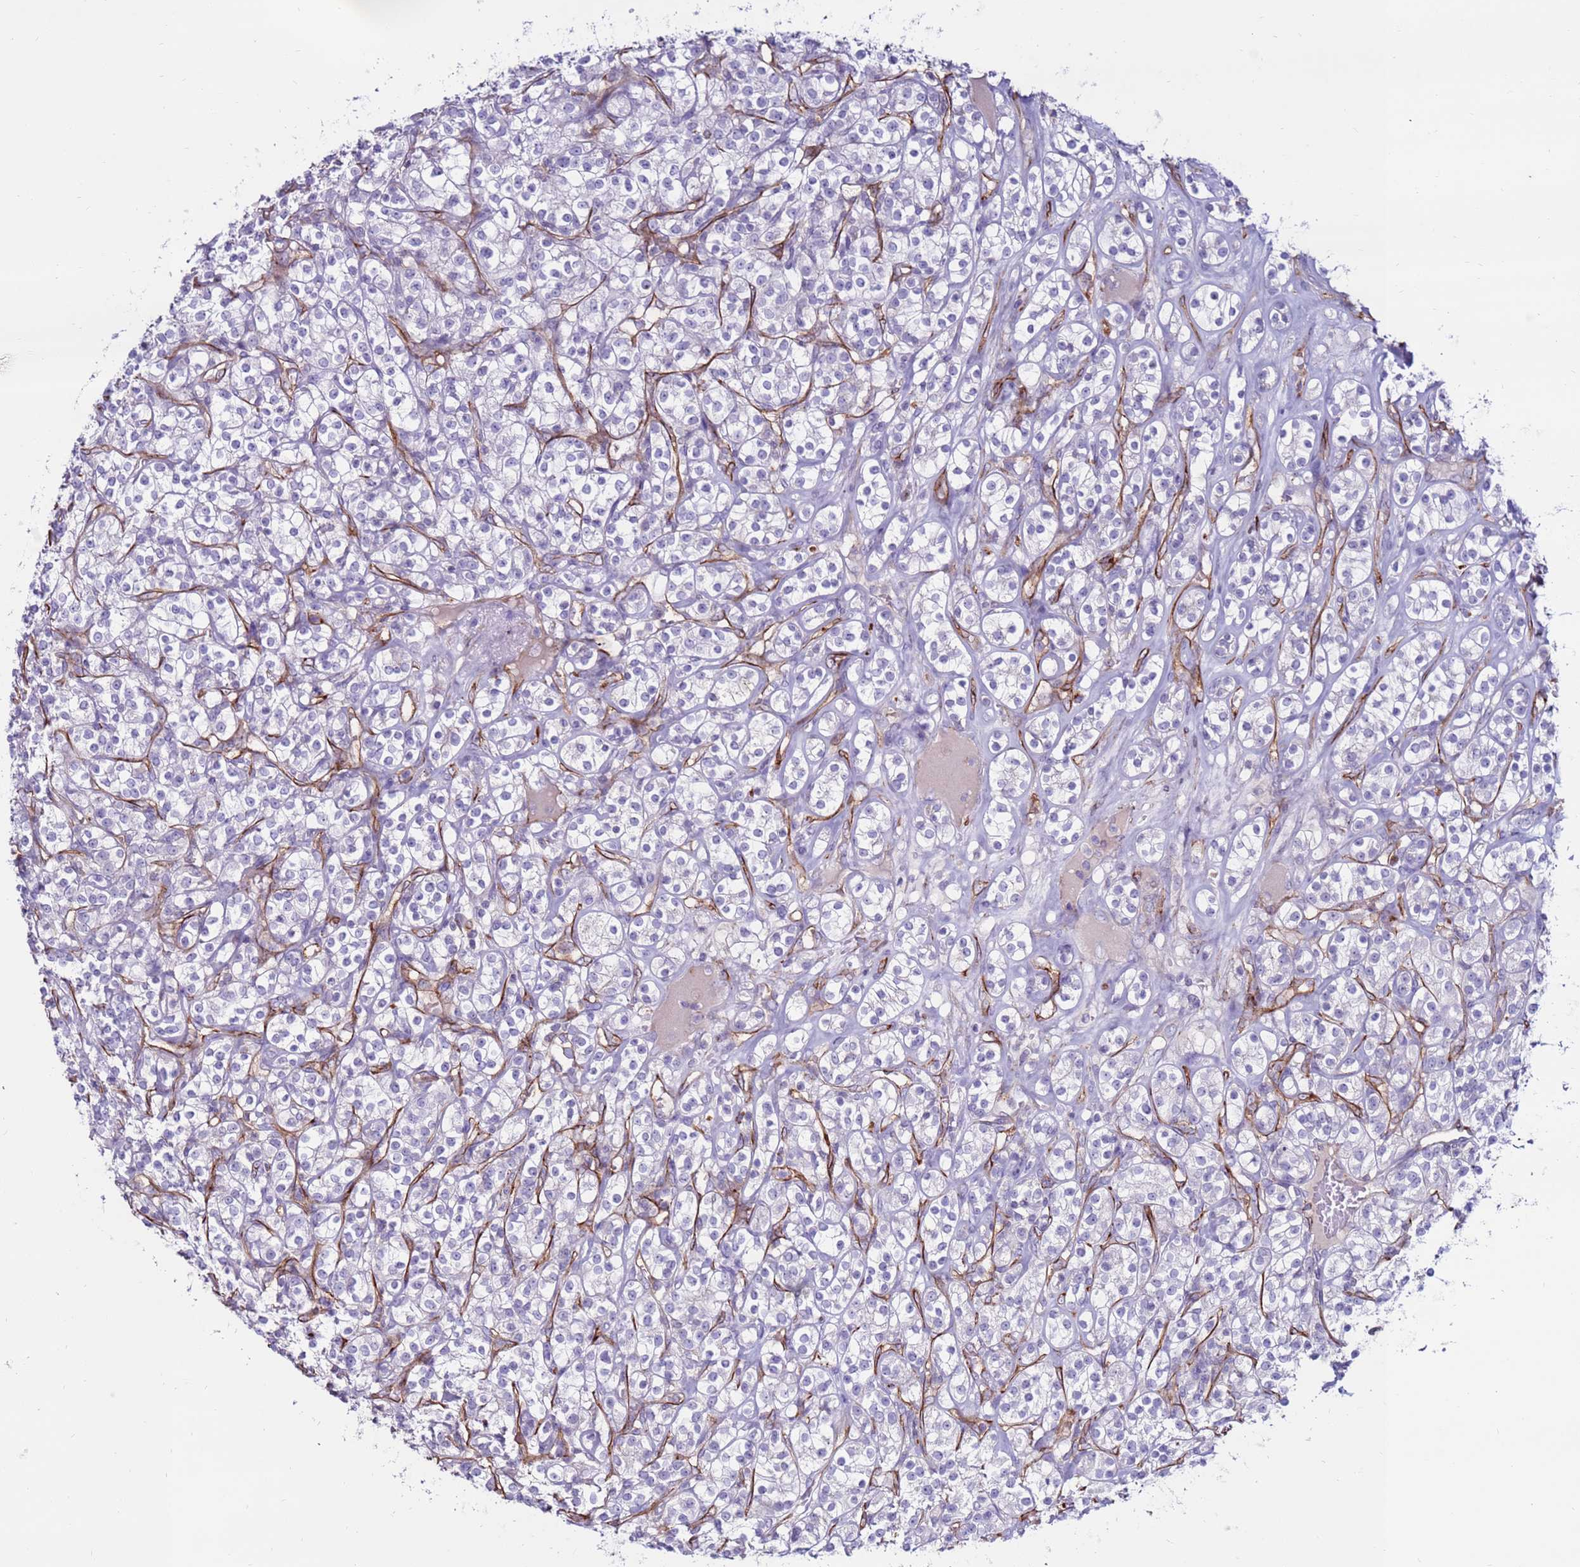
{"staining": {"intensity": "negative", "quantity": "none", "location": "none"}, "tissue": "renal cancer", "cell_type": "Tumor cells", "image_type": "cancer", "snomed": [{"axis": "morphology", "description": "Adenocarcinoma, NOS"}, {"axis": "topography", "description": "Kidney"}], "caption": "Tumor cells show no significant expression in renal adenocarcinoma.", "gene": "CLEC4M", "patient": {"sex": "male", "age": 77}}